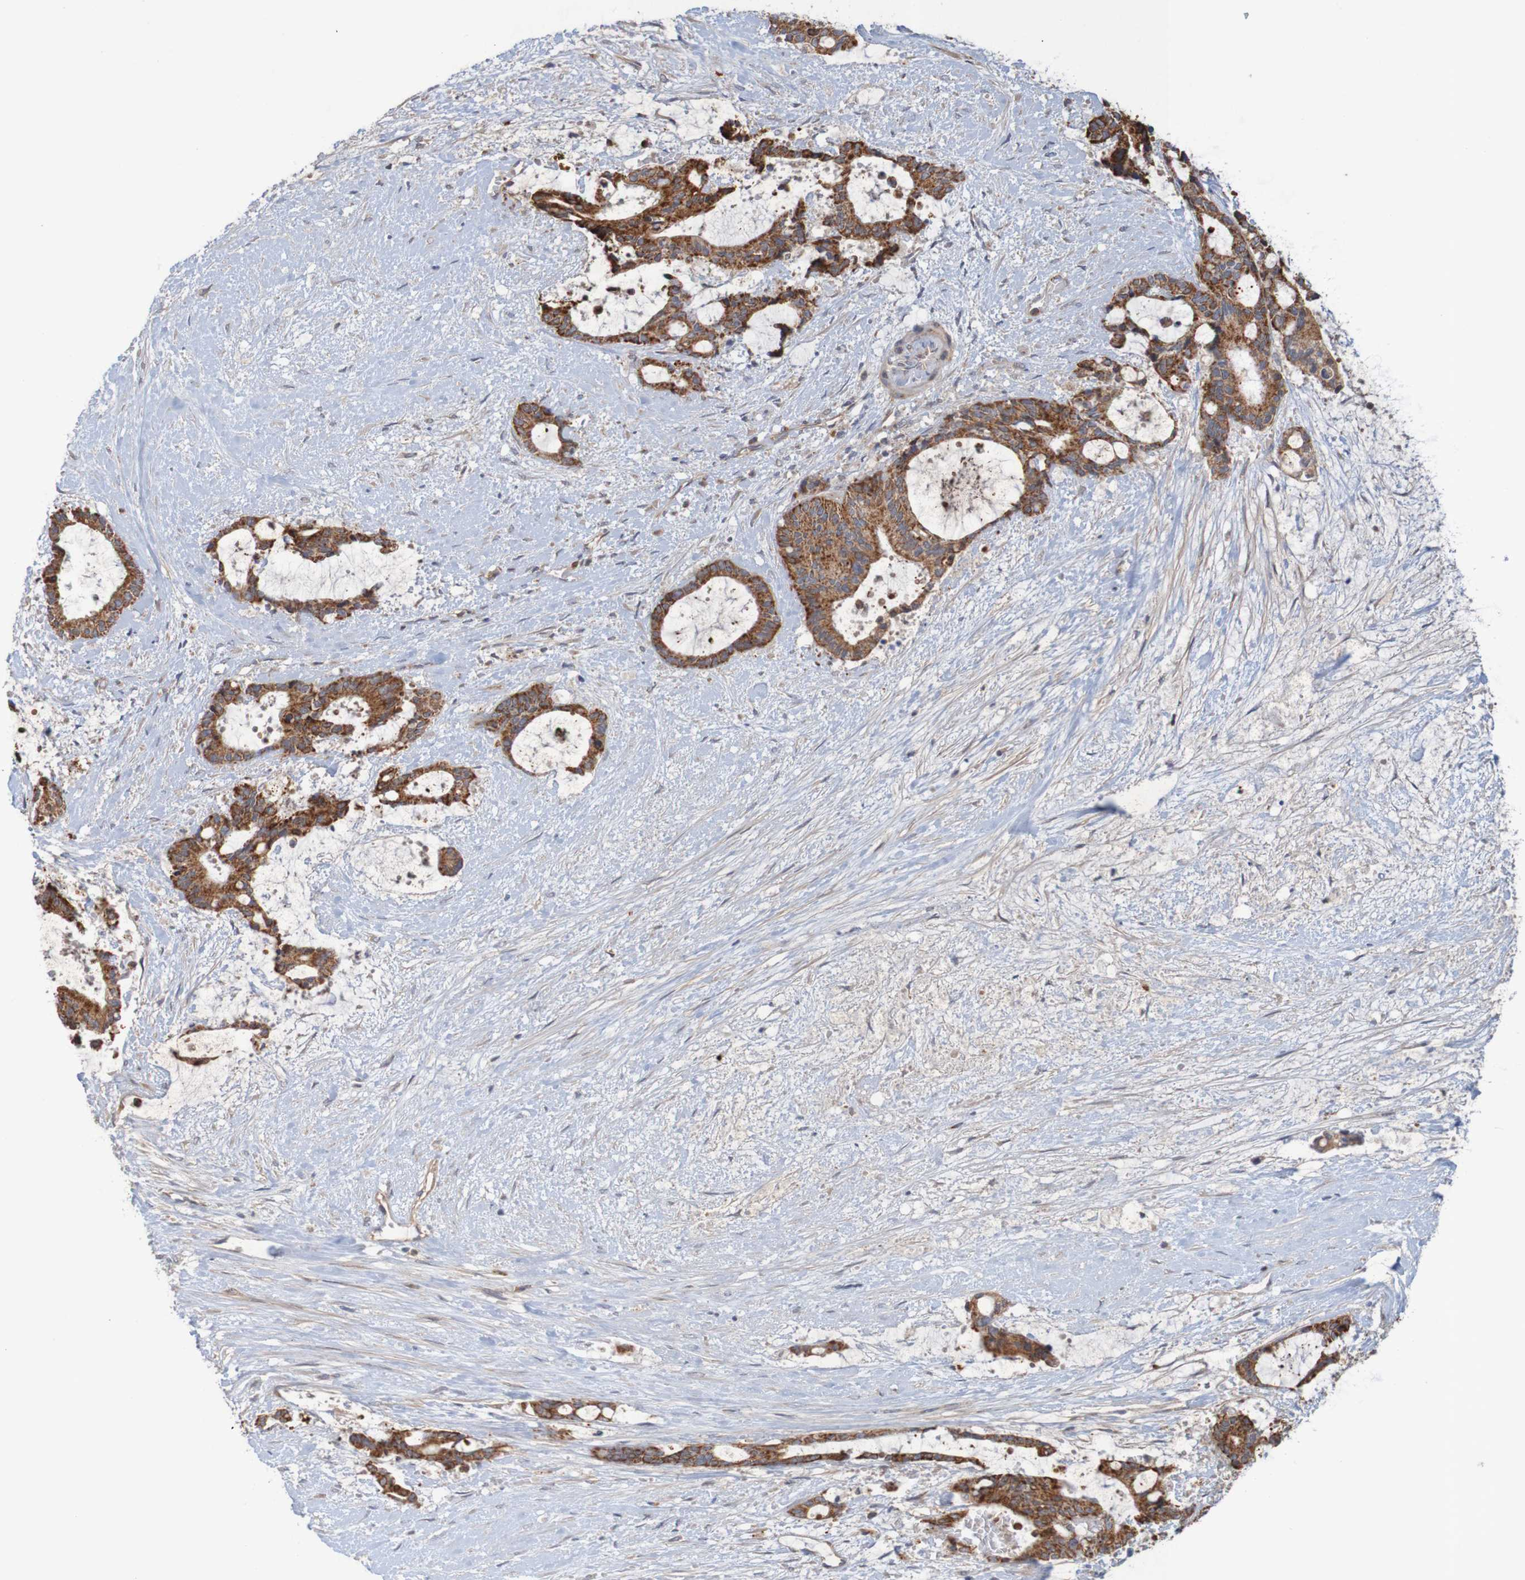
{"staining": {"intensity": "strong", "quantity": ">75%", "location": "cytoplasmic/membranous"}, "tissue": "liver cancer", "cell_type": "Tumor cells", "image_type": "cancer", "snomed": [{"axis": "morphology", "description": "Normal tissue, NOS"}, {"axis": "morphology", "description": "Cholangiocarcinoma"}, {"axis": "topography", "description": "Liver"}, {"axis": "topography", "description": "Peripheral nerve tissue"}], "caption": "This is an image of IHC staining of liver cancer, which shows strong positivity in the cytoplasmic/membranous of tumor cells.", "gene": "NAV2", "patient": {"sex": "female", "age": 73}}